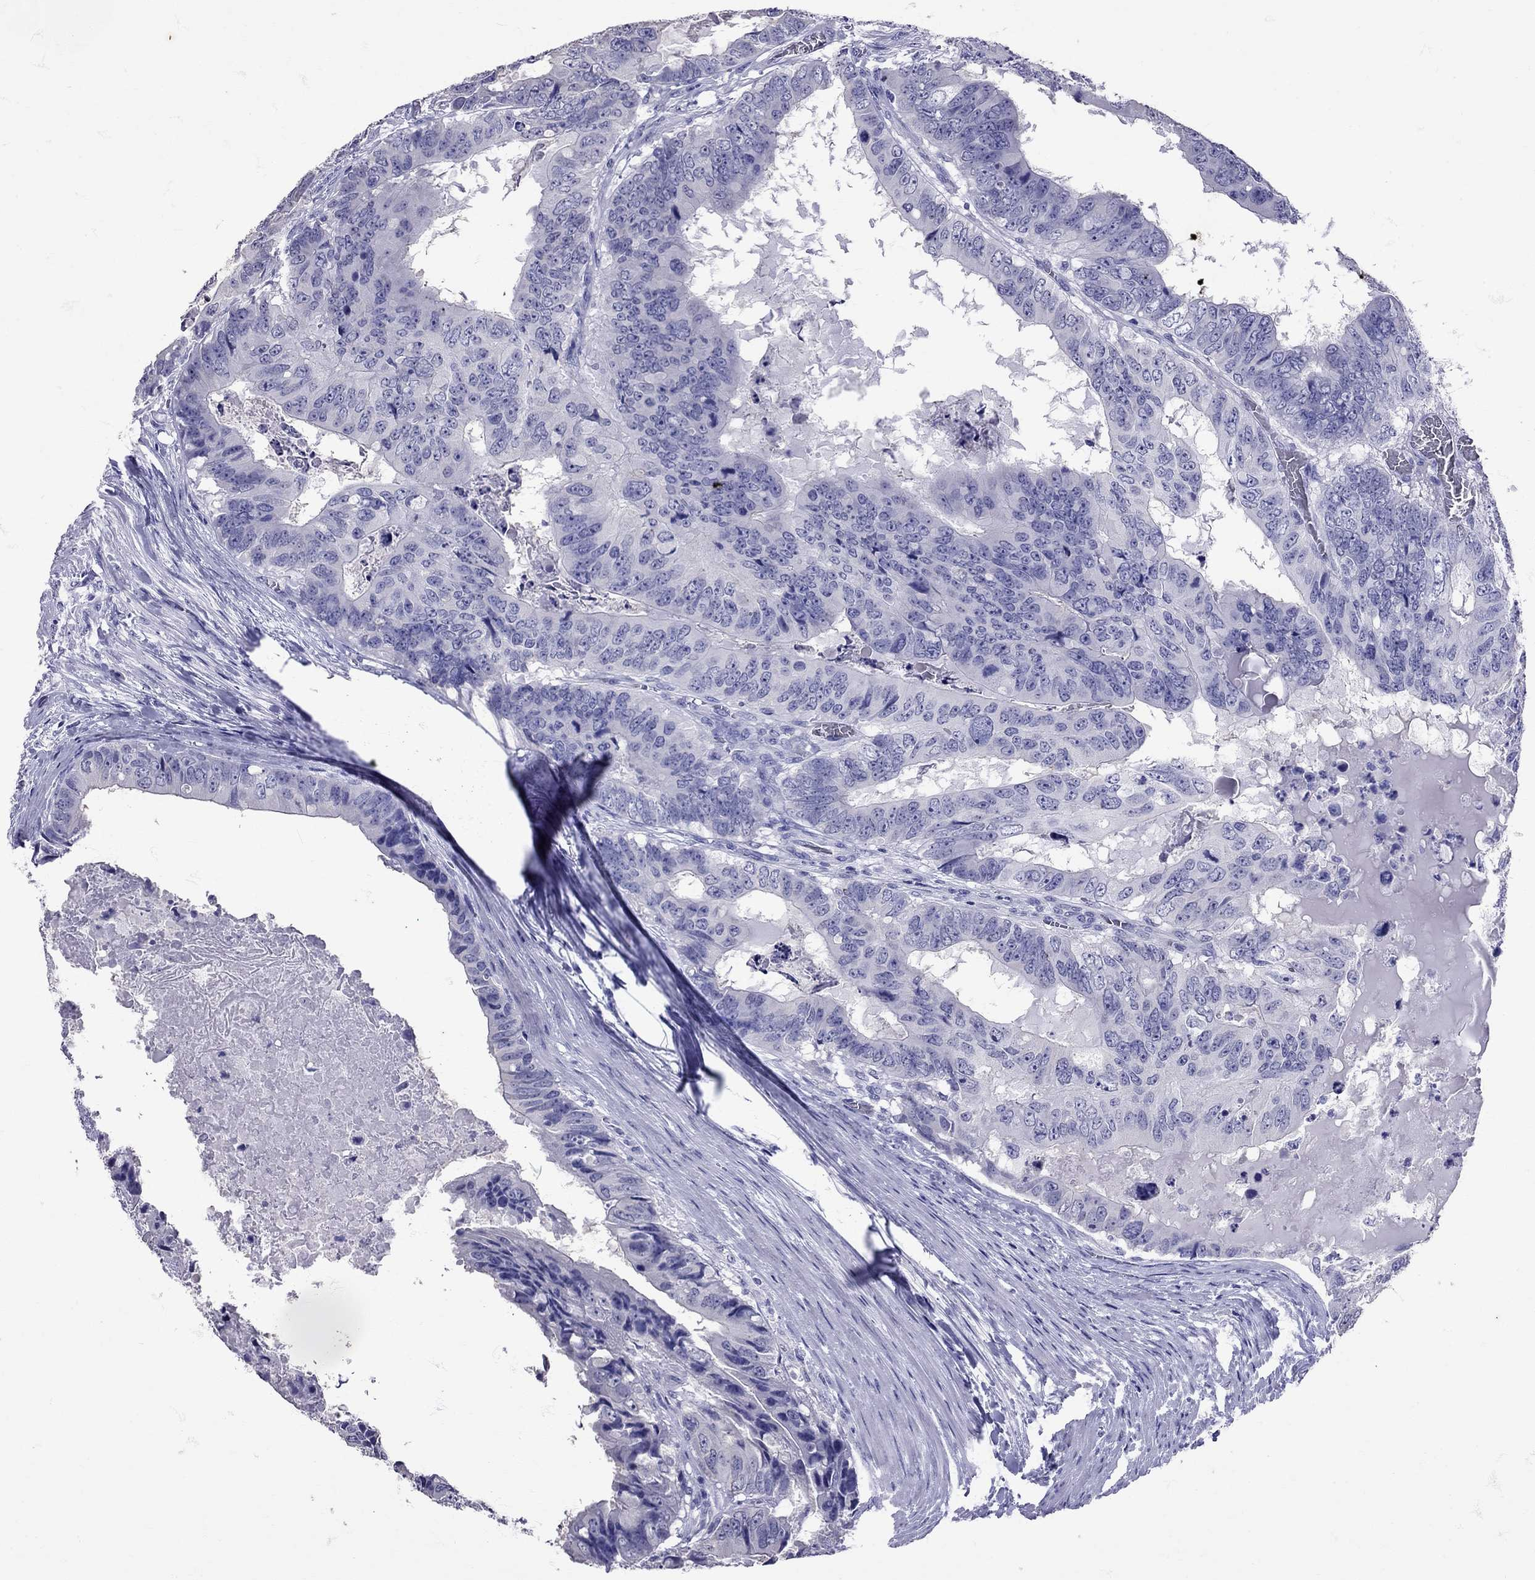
{"staining": {"intensity": "negative", "quantity": "none", "location": "none"}, "tissue": "colorectal cancer", "cell_type": "Tumor cells", "image_type": "cancer", "snomed": [{"axis": "morphology", "description": "Adenocarcinoma, NOS"}, {"axis": "topography", "description": "Colon"}], "caption": "Immunohistochemical staining of colorectal cancer displays no significant staining in tumor cells.", "gene": "AVP", "patient": {"sex": "male", "age": 79}}